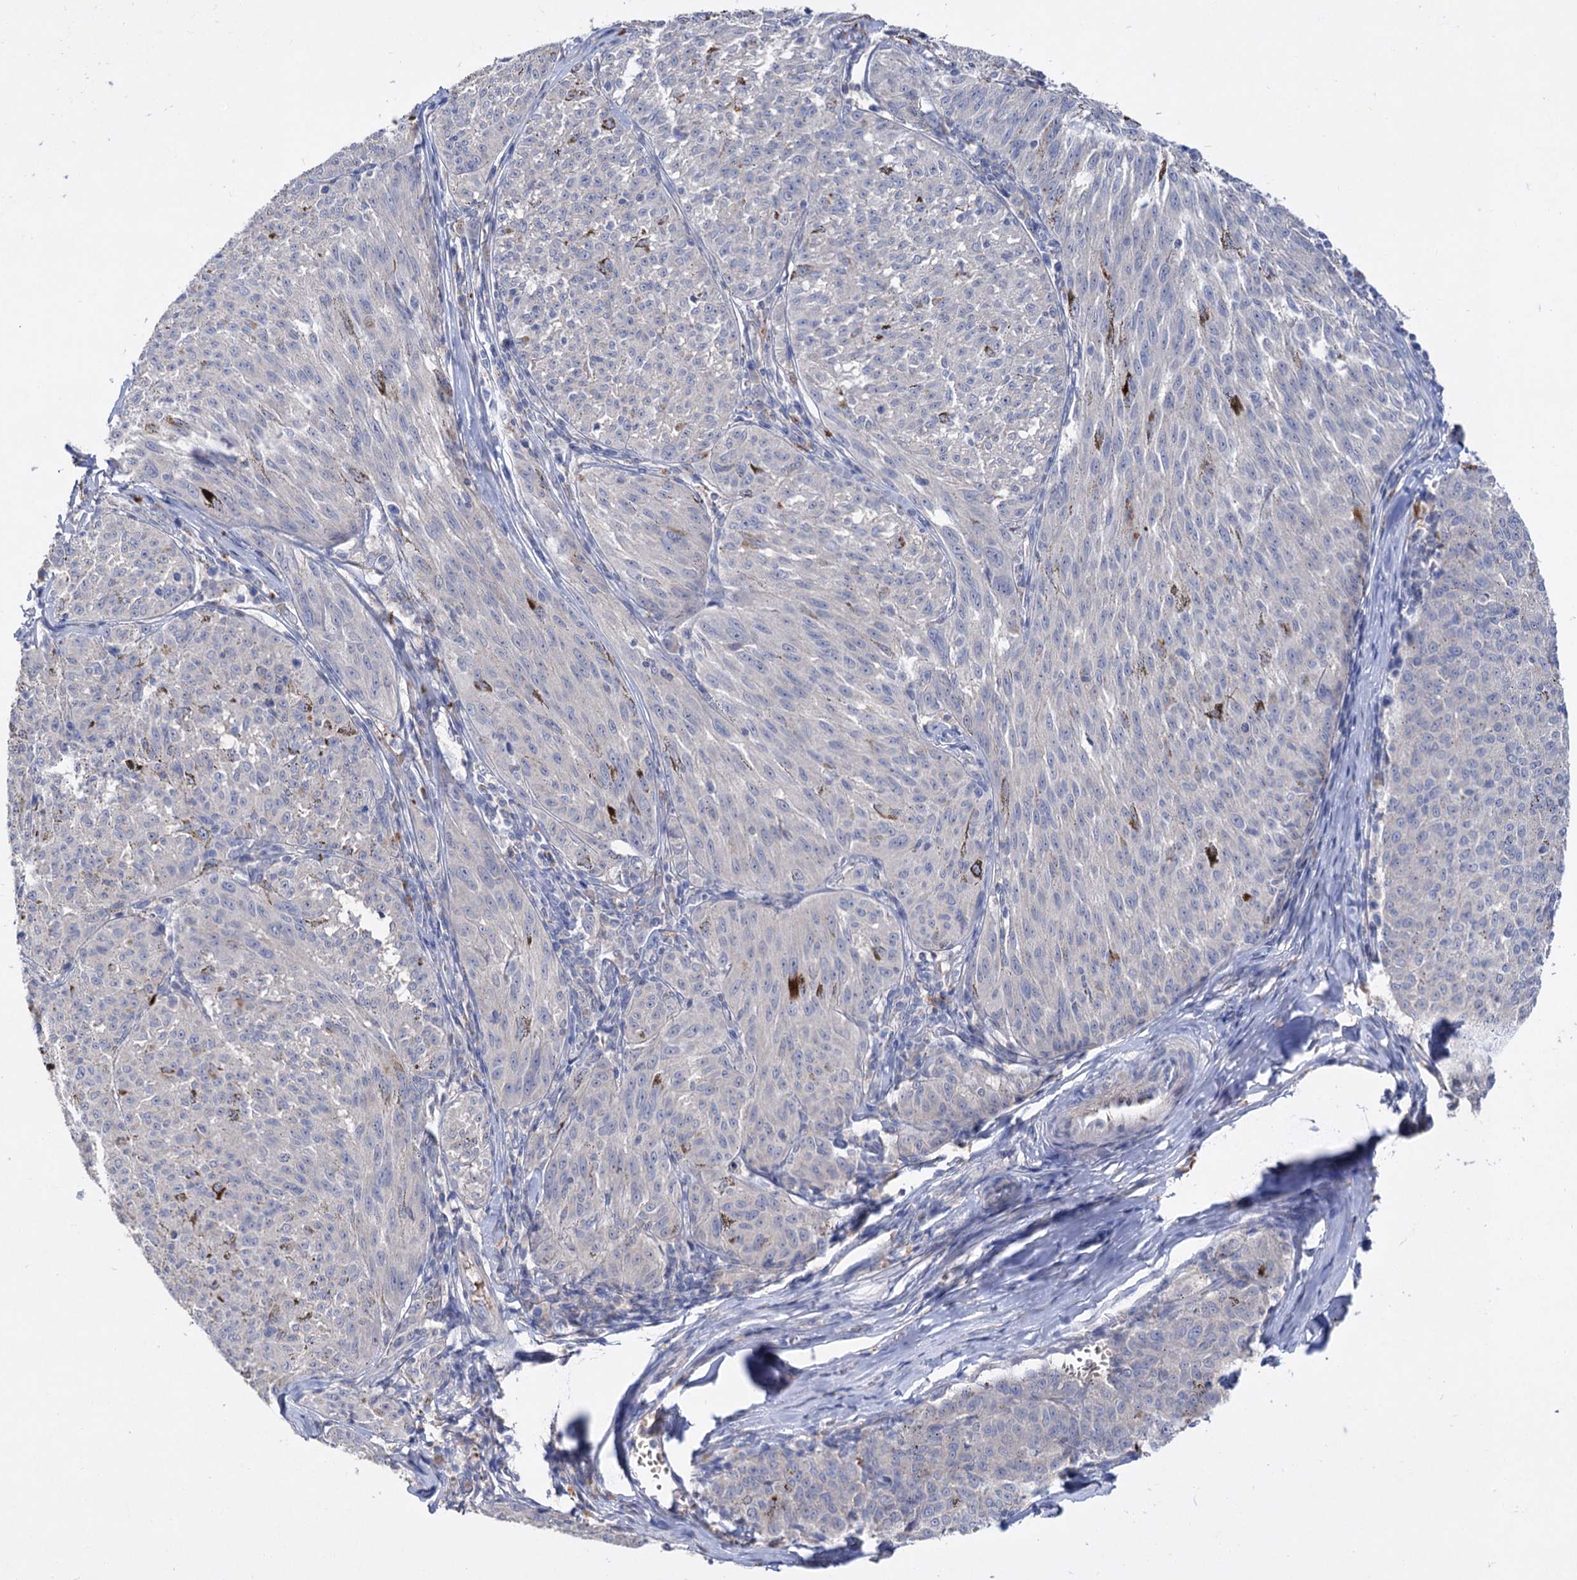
{"staining": {"intensity": "negative", "quantity": "none", "location": "none"}, "tissue": "melanoma", "cell_type": "Tumor cells", "image_type": "cancer", "snomed": [{"axis": "morphology", "description": "Malignant melanoma, NOS"}, {"axis": "topography", "description": "Skin"}], "caption": "Immunohistochemistry photomicrograph of melanoma stained for a protein (brown), which displays no positivity in tumor cells. (DAB (3,3'-diaminobenzidine) IHC visualized using brightfield microscopy, high magnification).", "gene": "ATP4A", "patient": {"sex": "female", "age": 72}}